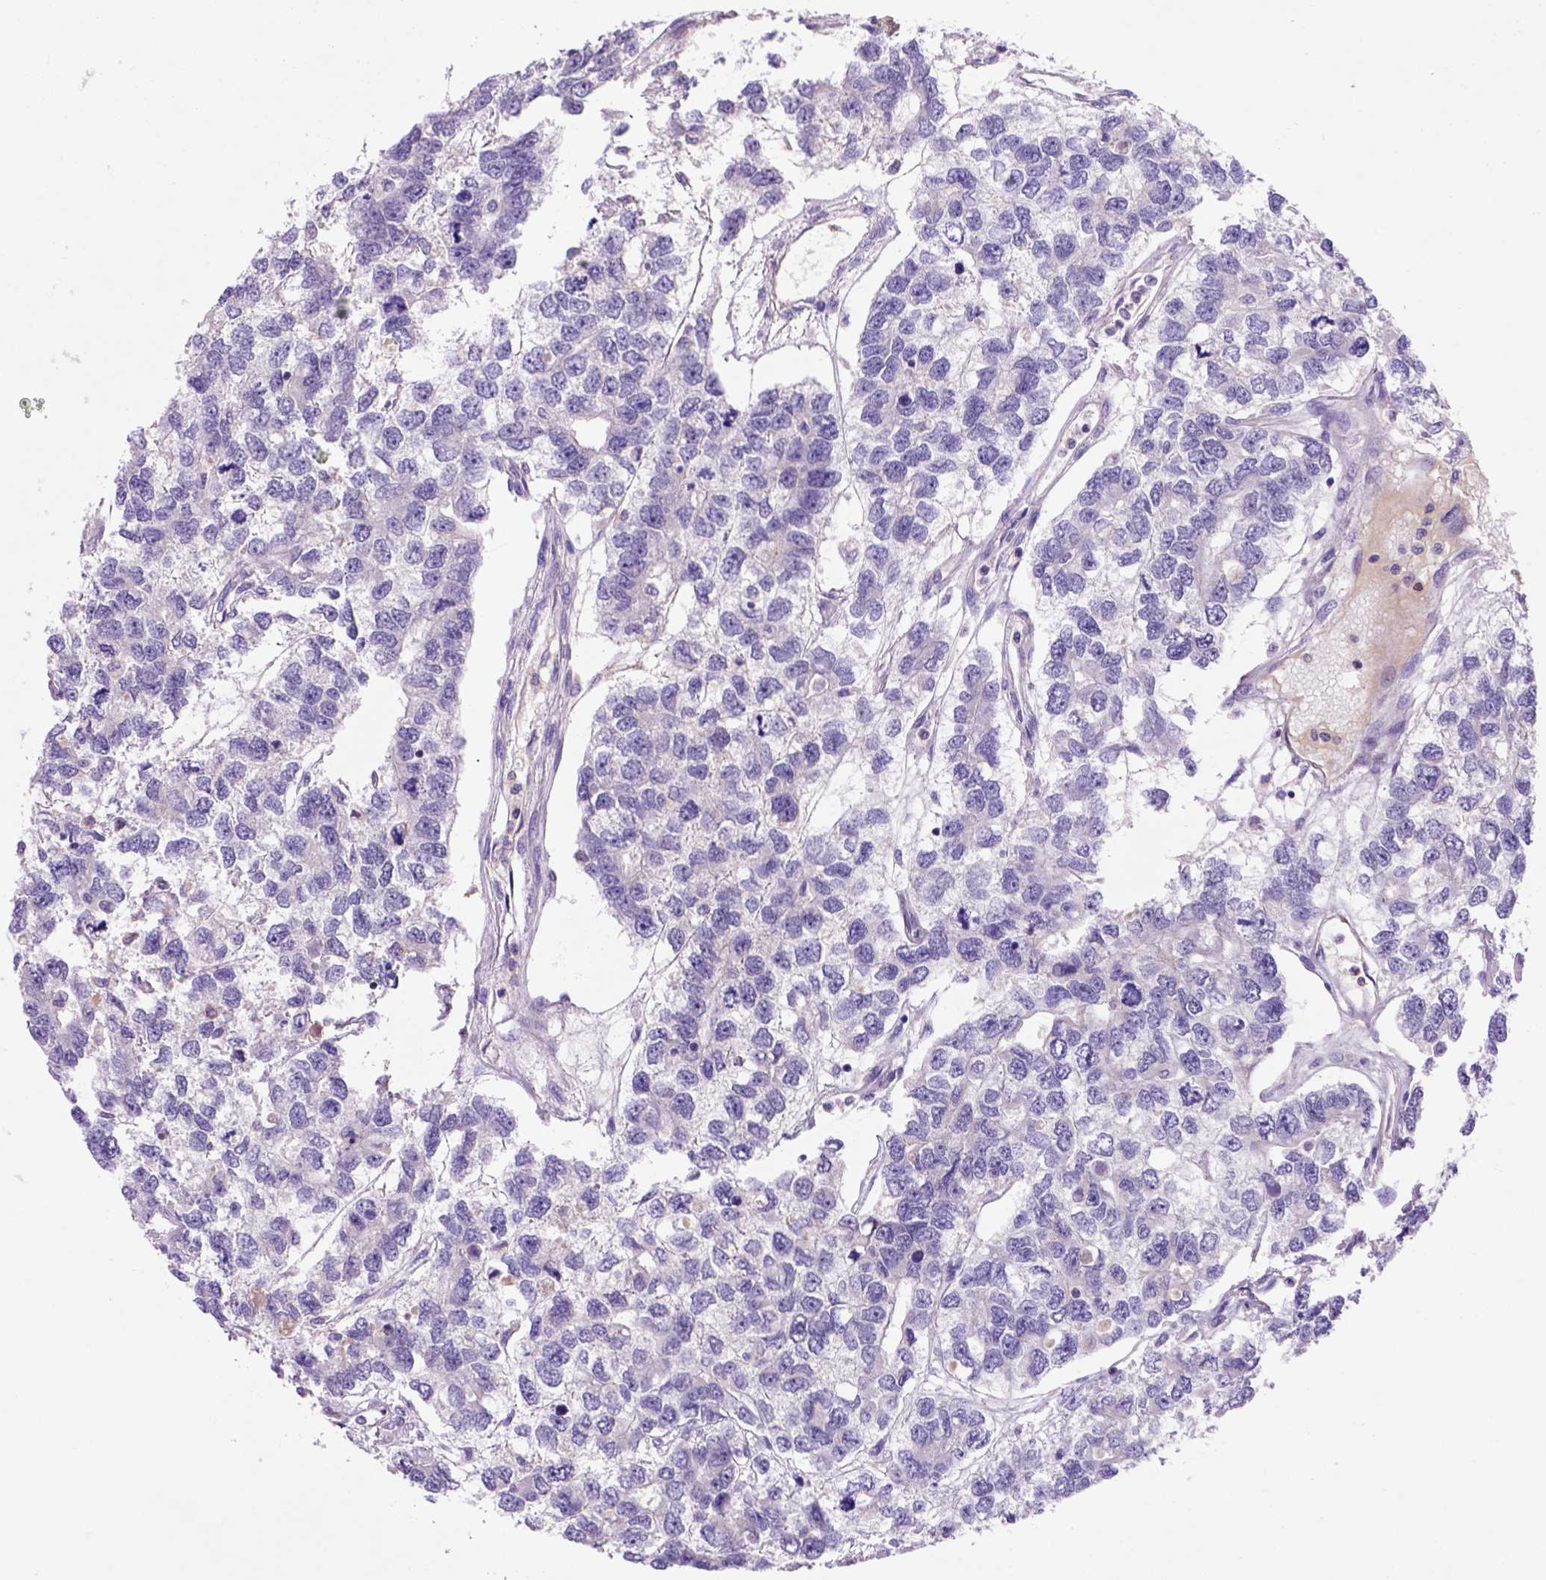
{"staining": {"intensity": "negative", "quantity": "none", "location": "none"}, "tissue": "testis cancer", "cell_type": "Tumor cells", "image_type": "cancer", "snomed": [{"axis": "morphology", "description": "Seminoma, NOS"}, {"axis": "topography", "description": "Testis"}], "caption": "This image is of testis cancer (seminoma) stained with IHC to label a protein in brown with the nuclei are counter-stained blue. There is no positivity in tumor cells.", "gene": "INPP5D", "patient": {"sex": "male", "age": 52}}